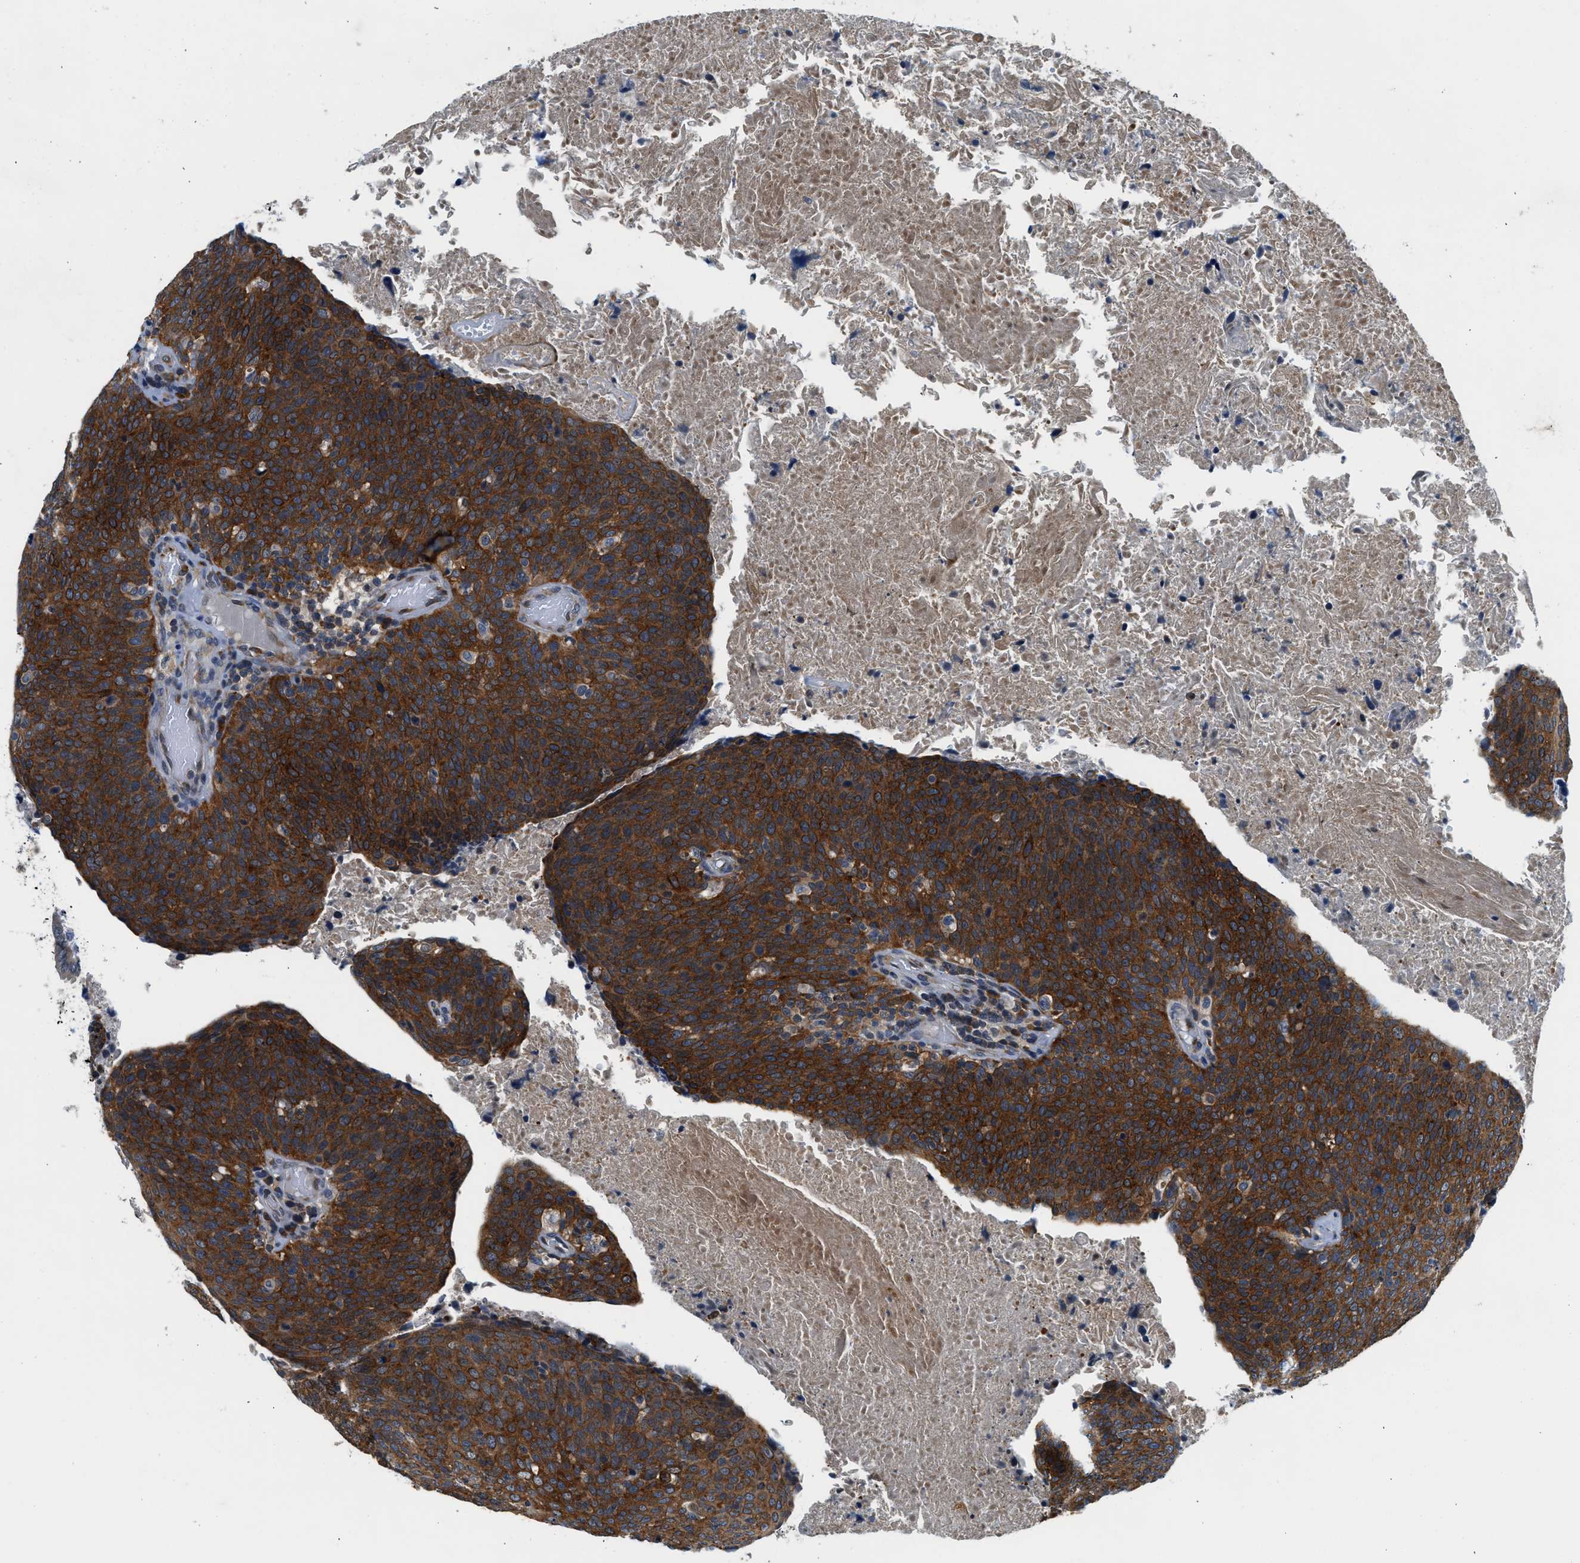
{"staining": {"intensity": "strong", "quantity": ">75%", "location": "cytoplasmic/membranous"}, "tissue": "head and neck cancer", "cell_type": "Tumor cells", "image_type": "cancer", "snomed": [{"axis": "morphology", "description": "Squamous cell carcinoma, NOS"}, {"axis": "morphology", "description": "Squamous cell carcinoma, metastatic, NOS"}, {"axis": "topography", "description": "Lymph node"}, {"axis": "topography", "description": "Head-Neck"}], "caption": "Strong cytoplasmic/membranous positivity is identified in about >75% of tumor cells in head and neck metastatic squamous cell carcinoma. (Brightfield microscopy of DAB IHC at high magnification).", "gene": "PA2G4", "patient": {"sex": "male", "age": 62}}